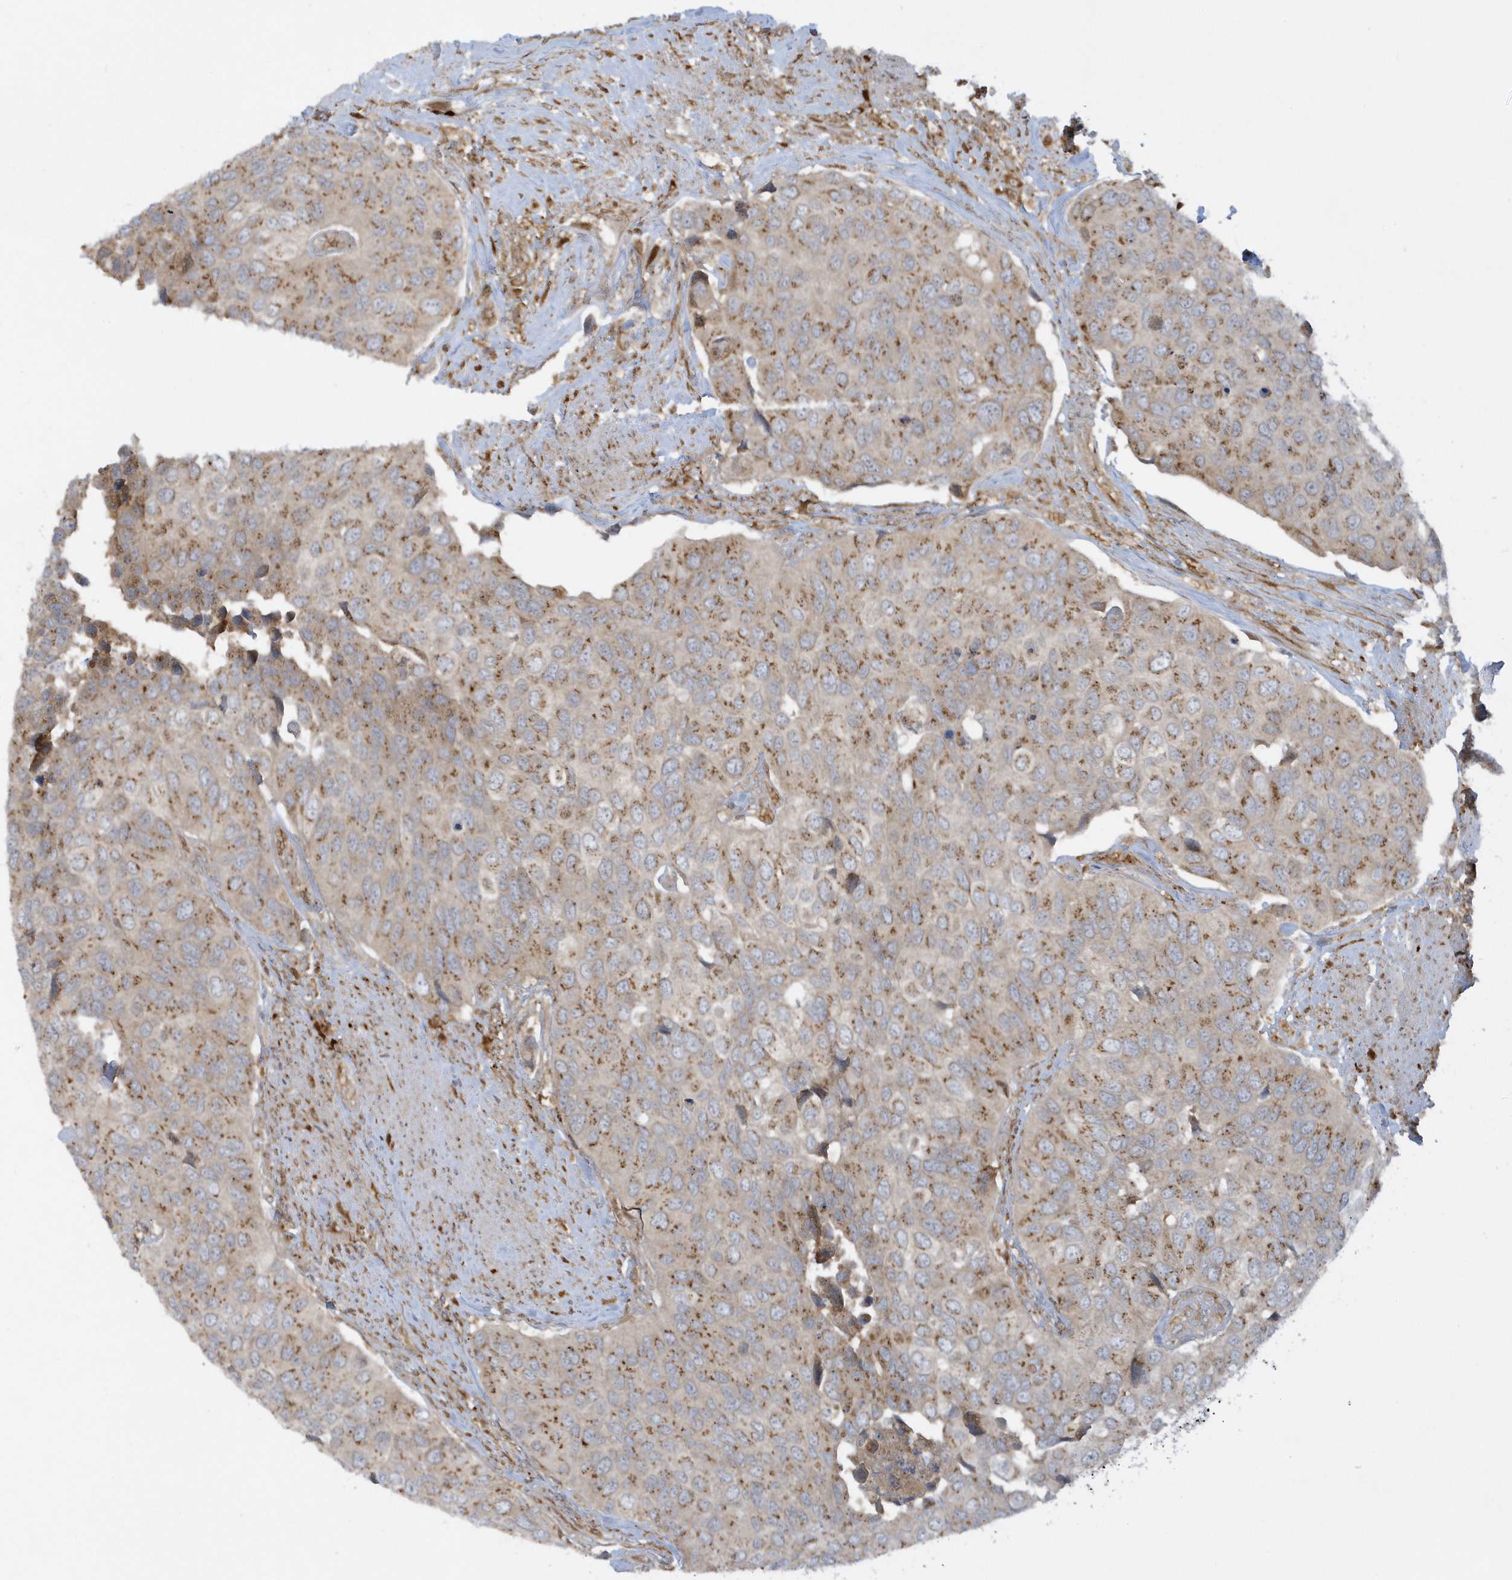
{"staining": {"intensity": "moderate", "quantity": ">75%", "location": "cytoplasmic/membranous"}, "tissue": "urothelial cancer", "cell_type": "Tumor cells", "image_type": "cancer", "snomed": [{"axis": "morphology", "description": "Urothelial carcinoma, High grade"}, {"axis": "topography", "description": "Urinary bladder"}], "caption": "Immunohistochemical staining of high-grade urothelial carcinoma displays medium levels of moderate cytoplasmic/membranous protein staining in approximately >75% of tumor cells. (brown staining indicates protein expression, while blue staining denotes nuclei).", "gene": "RPP40", "patient": {"sex": "male", "age": 74}}